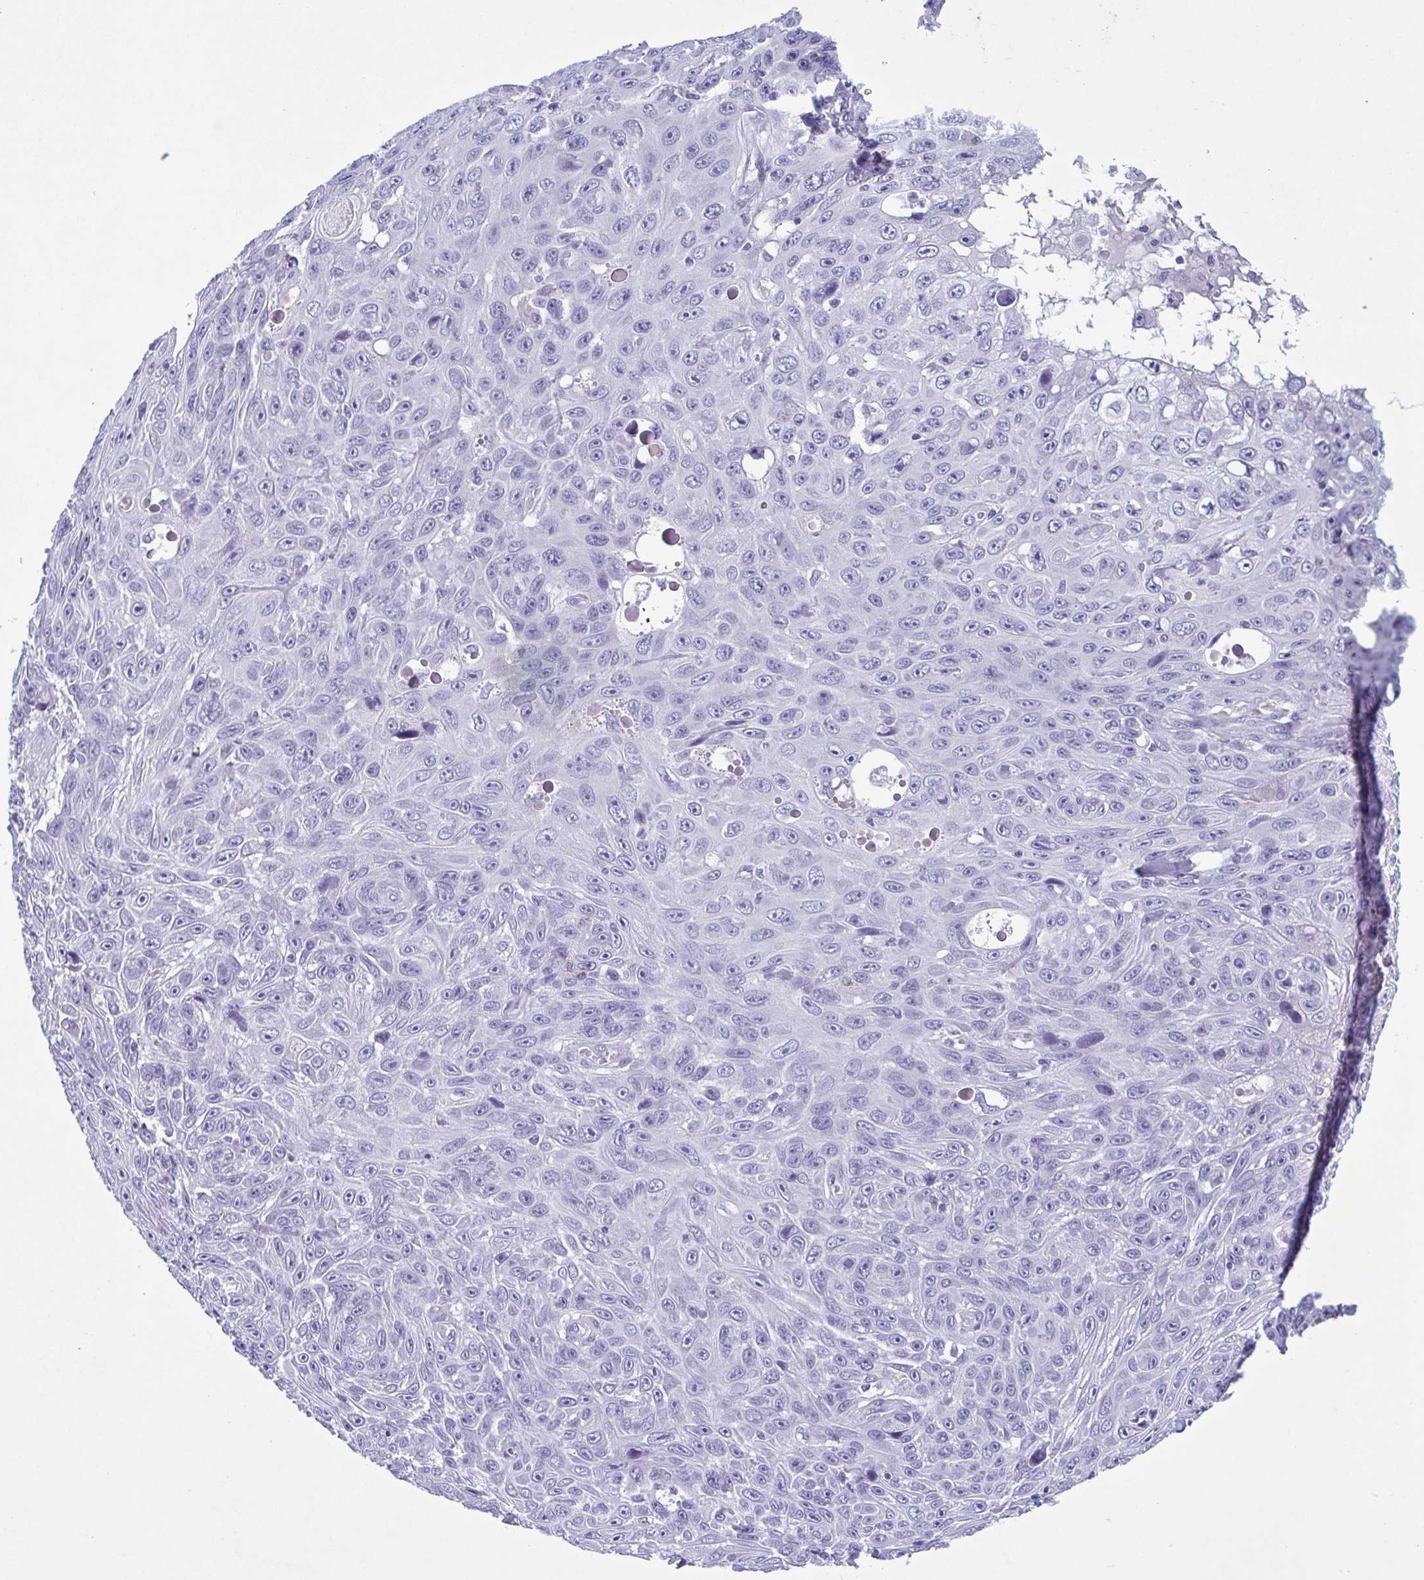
{"staining": {"intensity": "negative", "quantity": "none", "location": "none"}, "tissue": "skin cancer", "cell_type": "Tumor cells", "image_type": "cancer", "snomed": [{"axis": "morphology", "description": "Squamous cell carcinoma, NOS"}, {"axis": "topography", "description": "Skin"}], "caption": "An immunohistochemistry photomicrograph of squamous cell carcinoma (skin) is shown. There is no staining in tumor cells of squamous cell carcinoma (skin). (Immunohistochemistry (ihc), brightfield microscopy, high magnification).", "gene": "INAFM1", "patient": {"sex": "male", "age": 82}}